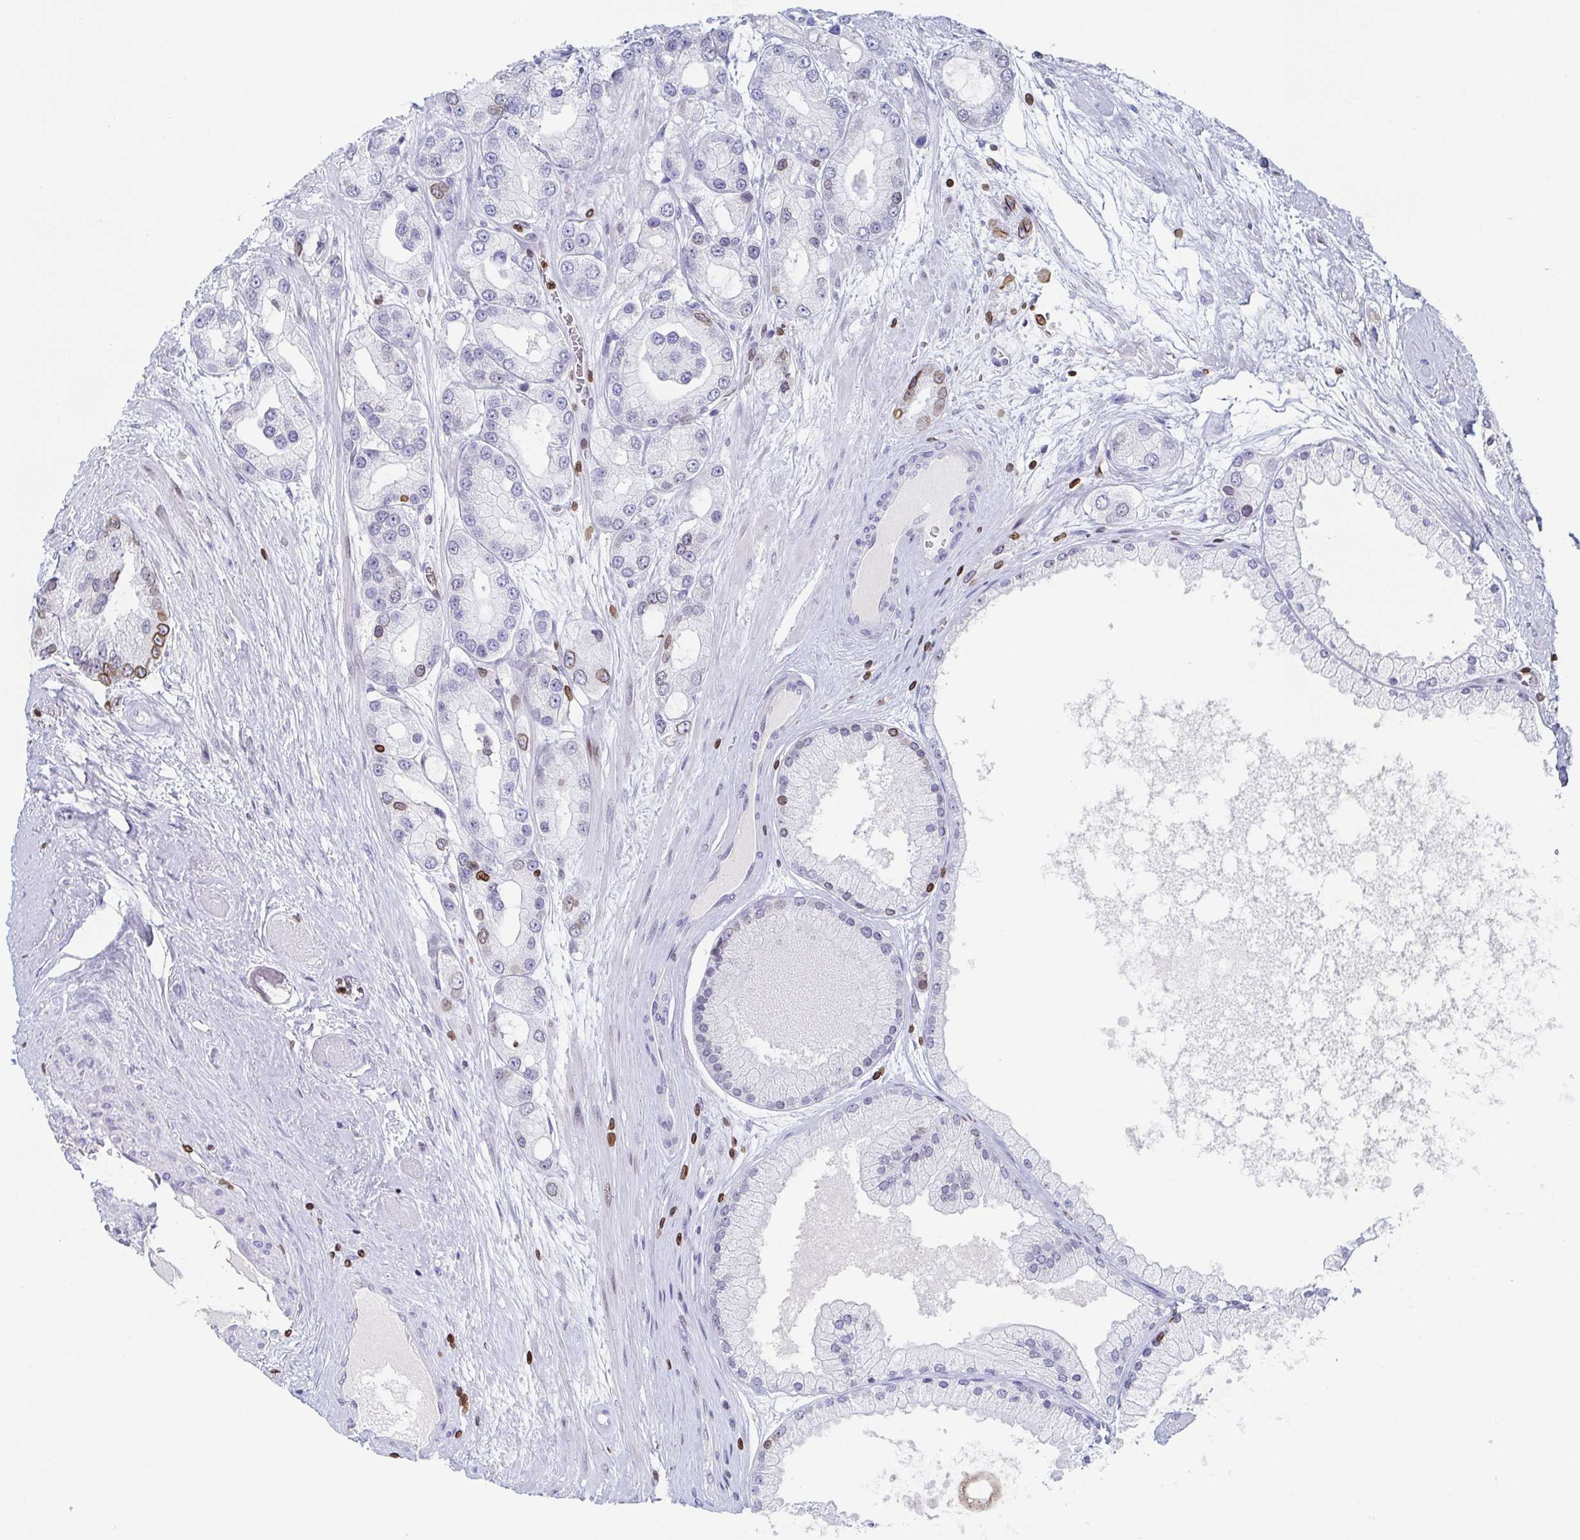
{"staining": {"intensity": "moderate", "quantity": "25%-75%", "location": "cytoplasmic/membranous,nuclear"}, "tissue": "prostate cancer", "cell_type": "Tumor cells", "image_type": "cancer", "snomed": [{"axis": "morphology", "description": "Adenocarcinoma, High grade"}, {"axis": "topography", "description": "Prostate"}], "caption": "A brown stain shows moderate cytoplasmic/membranous and nuclear staining of a protein in prostate cancer (adenocarcinoma (high-grade)) tumor cells.", "gene": "BTBD7", "patient": {"sex": "male", "age": 67}}